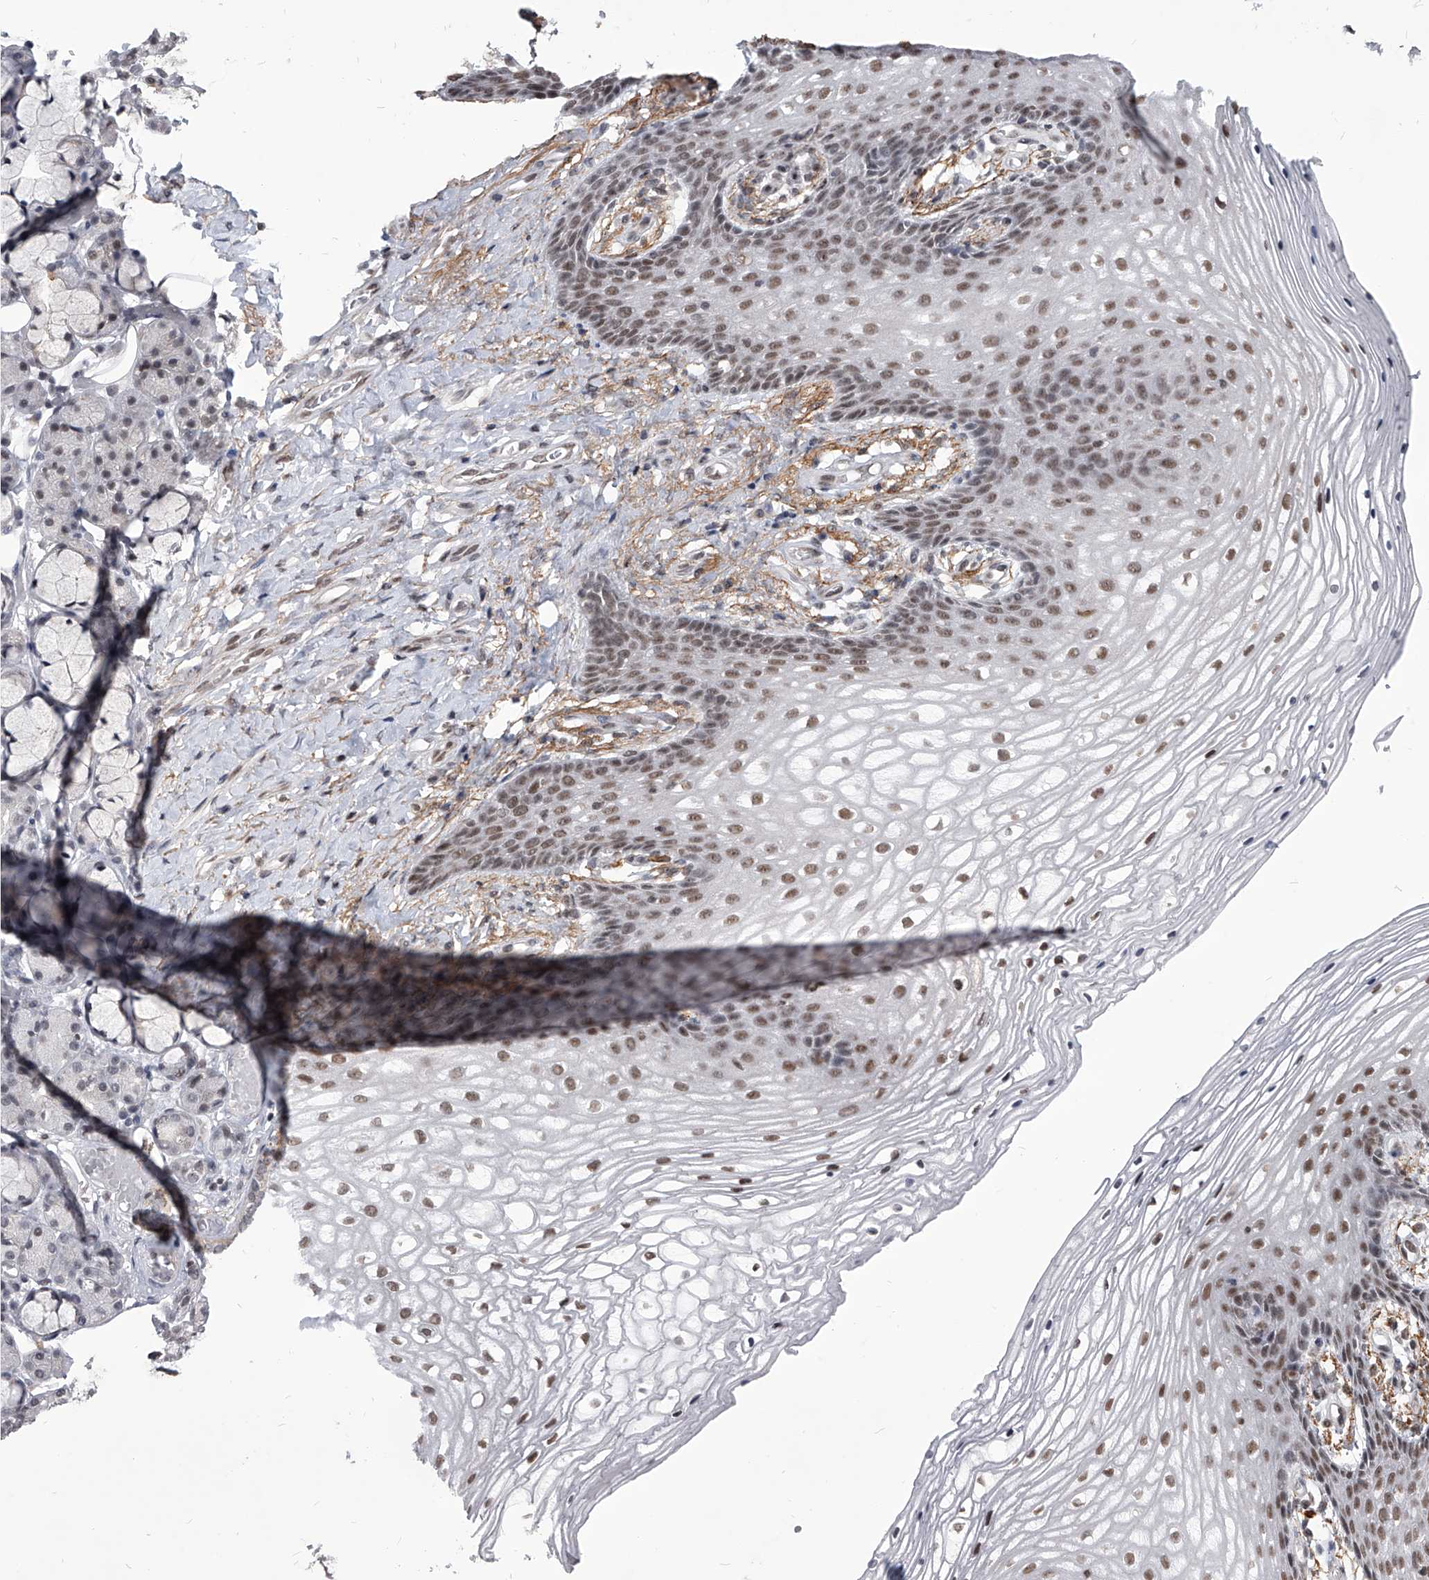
{"staining": {"intensity": "moderate", "quantity": "25%-75%", "location": "nuclear"}, "tissue": "vagina", "cell_type": "Squamous epithelial cells", "image_type": "normal", "snomed": [{"axis": "morphology", "description": "Normal tissue, NOS"}, {"axis": "topography", "description": "Vagina"}], "caption": "Protein expression analysis of normal human vagina reveals moderate nuclear expression in approximately 25%-75% of squamous epithelial cells. The protein is shown in brown color, while the nuclei are stained blue.", "gene": "PPIL4", "patient": {"sex": "female", "age": 60}}